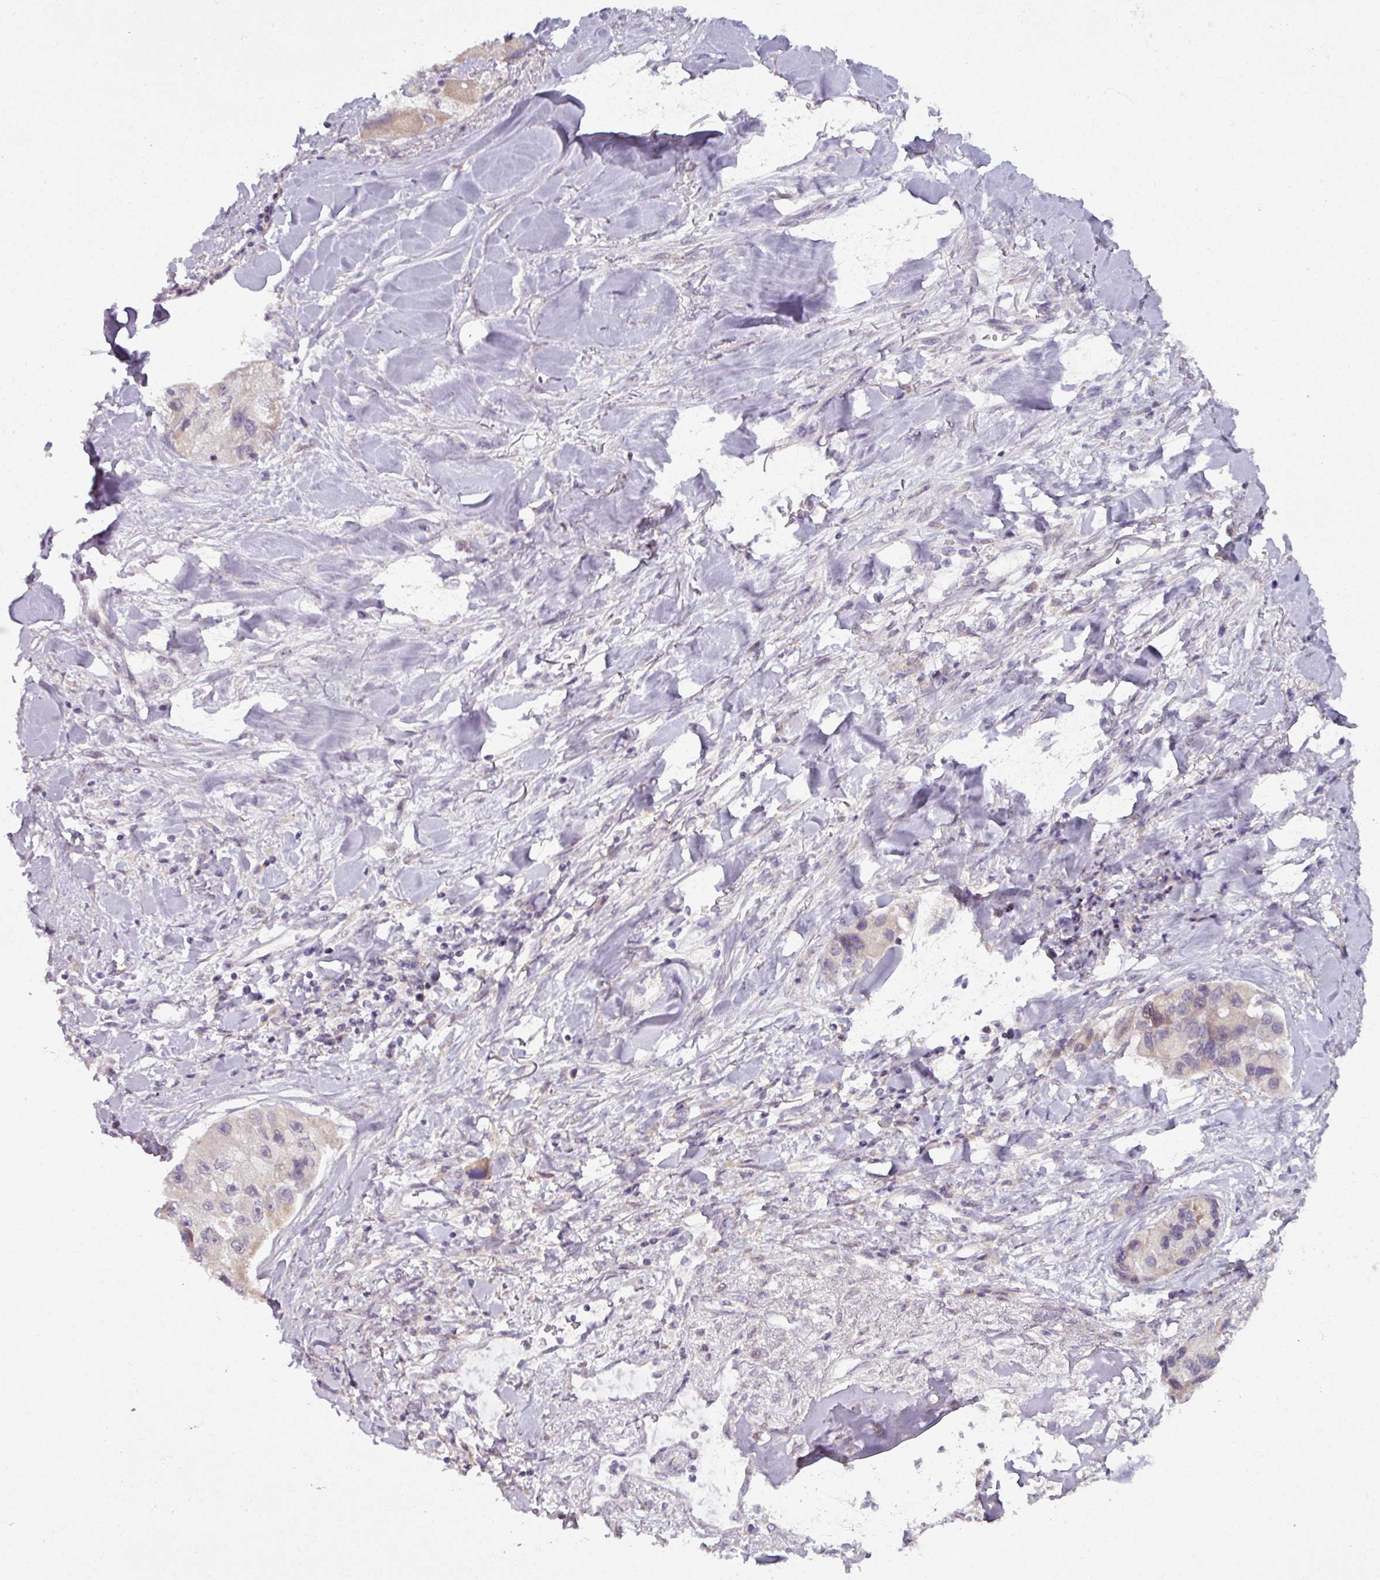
{"staining": {"intensity": "negative", "quantity": "none", "location": "none"}, "tissue": "lung cancer", "cell_type": "Tumor cells", "image_type": "cancer", "snomed": [{"axis": "morphology", "description": "Adenocarcinoma, NOS"}, {"axis": "topography", "description": "Lung"}], "caption": "The micrograph reveals no significant expression in tumor cells of adenocarcinoma (lung).", "gene": "OGFOD3", "patient": {"sex": "female", "age": 54}}